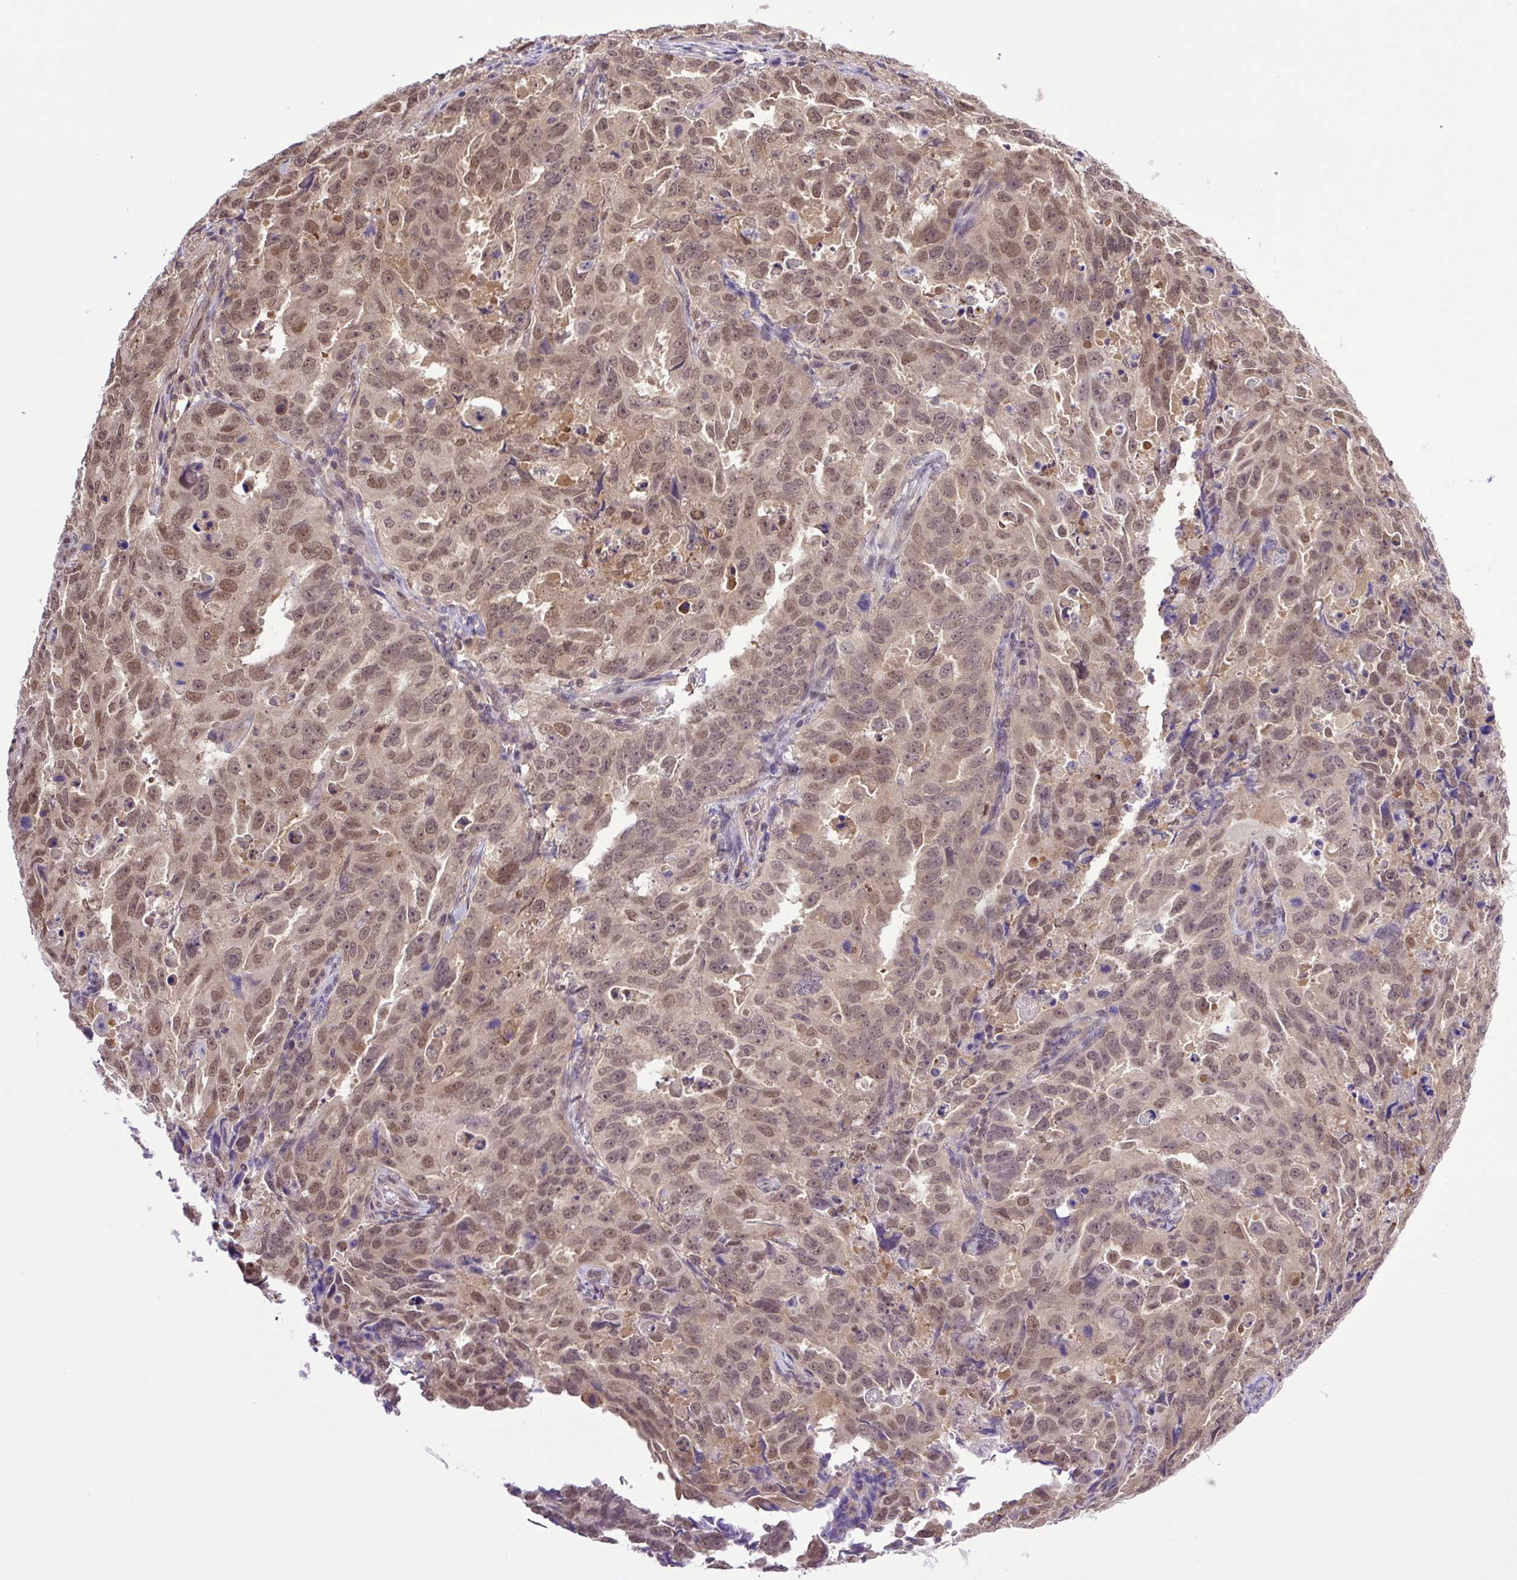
{"staining": {"intensity": "moderate", "quantity": ">75%", "location": "nuclear"}, "tissue": "endometrial cancer", "cell_type": "Tumor cells", "image_type": "cancer", "snomed": [{"axis": "morphology", "description": "Adenocarcinoma, NOS"}, {"axis": "topography", "description": "Endometrium"}], "caption": "Immunohistochemical staining of adenocarcinoma (endometrial) displays moderate nuclear protein positivity in about >75% of tumor cells.", "gene": "SGTA", "patient": {"sex": "female", "age": 65}}